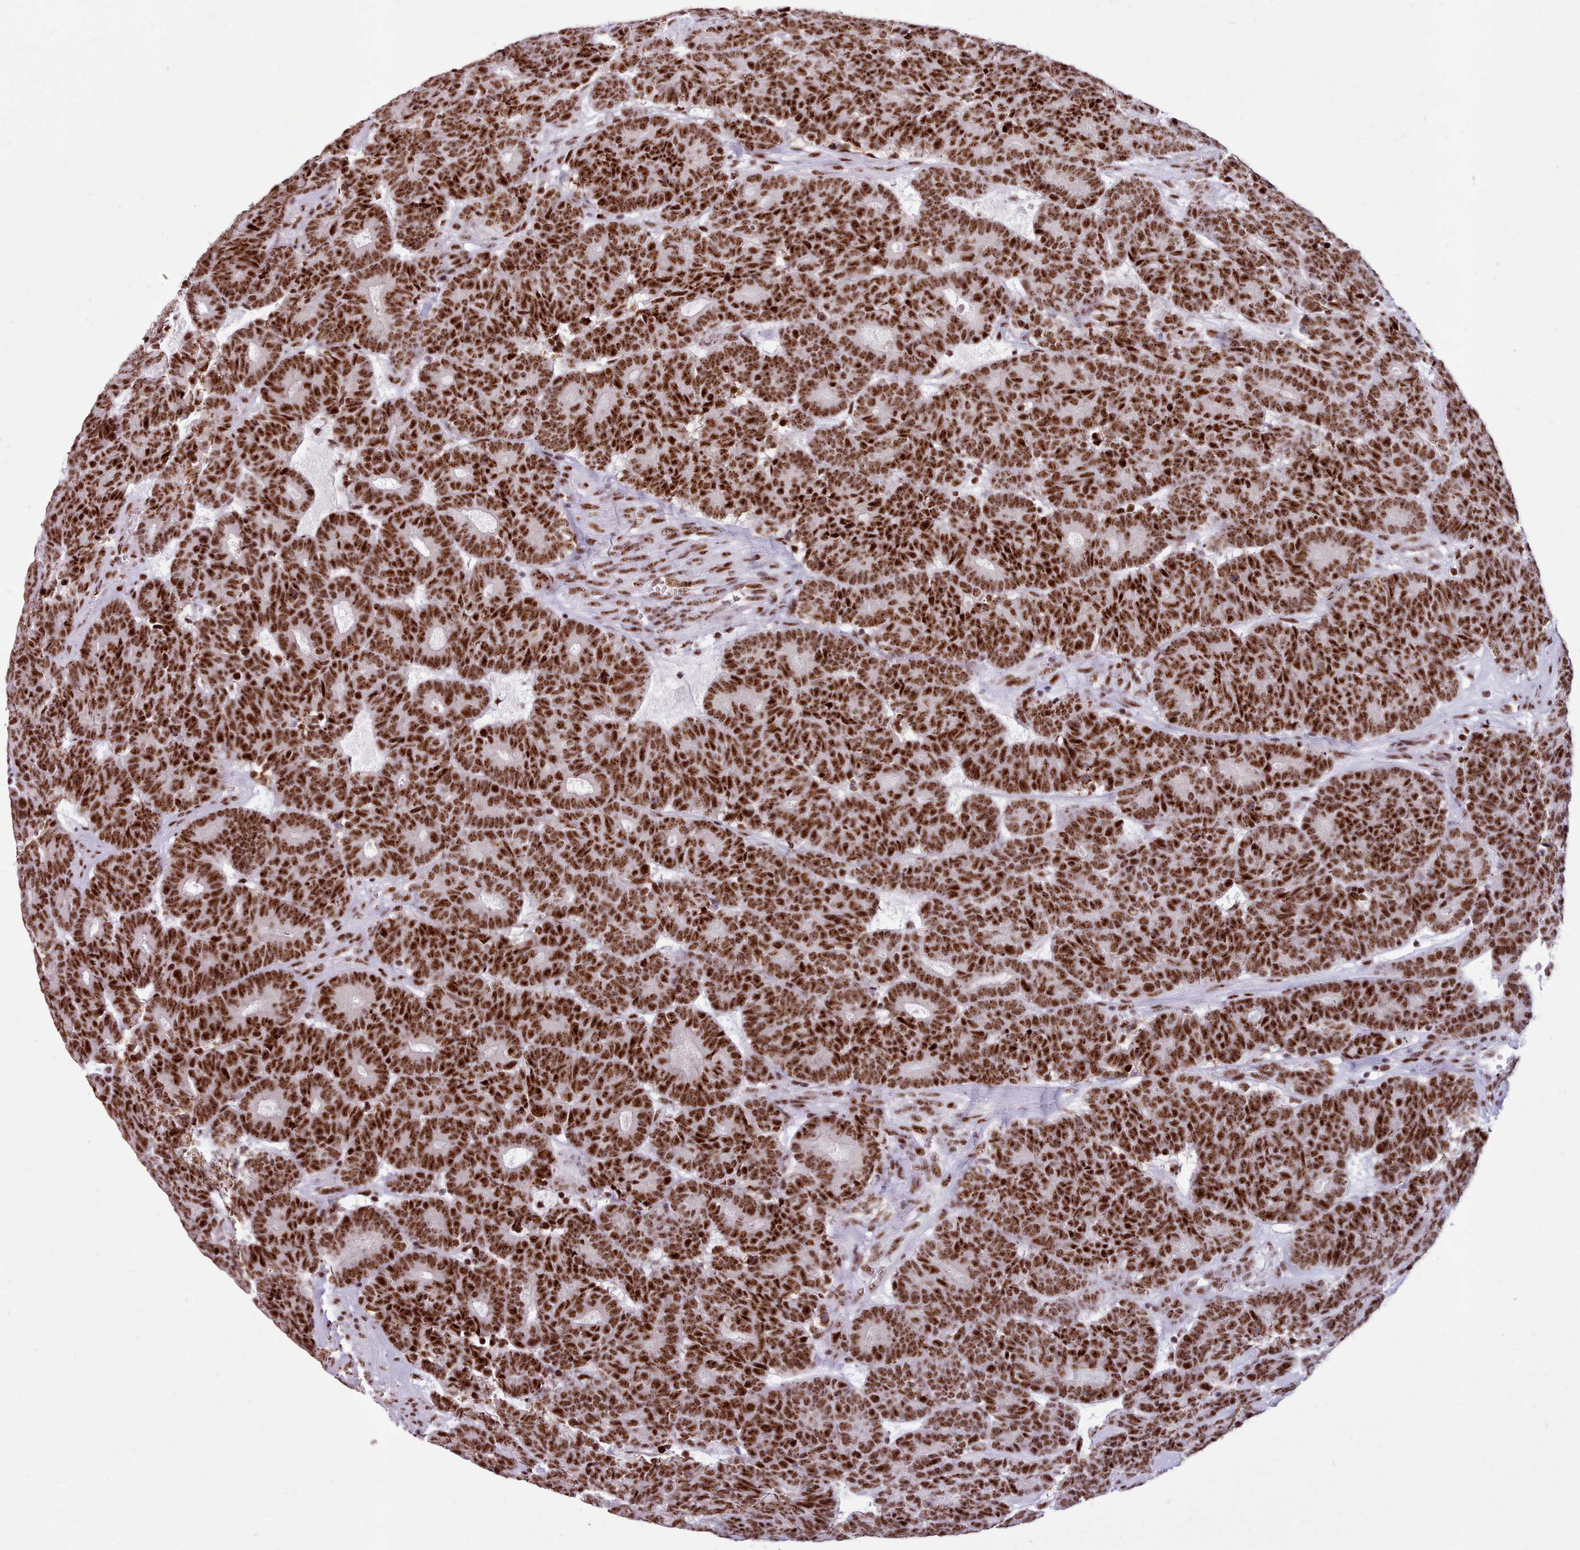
{"staining": {"intensity": "strong", "quantity": ">75%", "location": "nuclear"}, "tissue": "head and neck cancer", "cell_type": "Tumor cells", "image_type": "cancer", "snomed": [{"axis": "morphology", "description": "Adenocarcinoma, NOS"}, {"axis": "topography", "description": "Head-Neck"}], "caption": "A photomicrograph showing strong nuclear expression in about >75% of tumor cells in head and neck cancer (adenocarcinoma), as visualized by brown immunohistochemical staining.", "gene": "TMEM35B", "patient": {"sex": "female", "age": 81}}